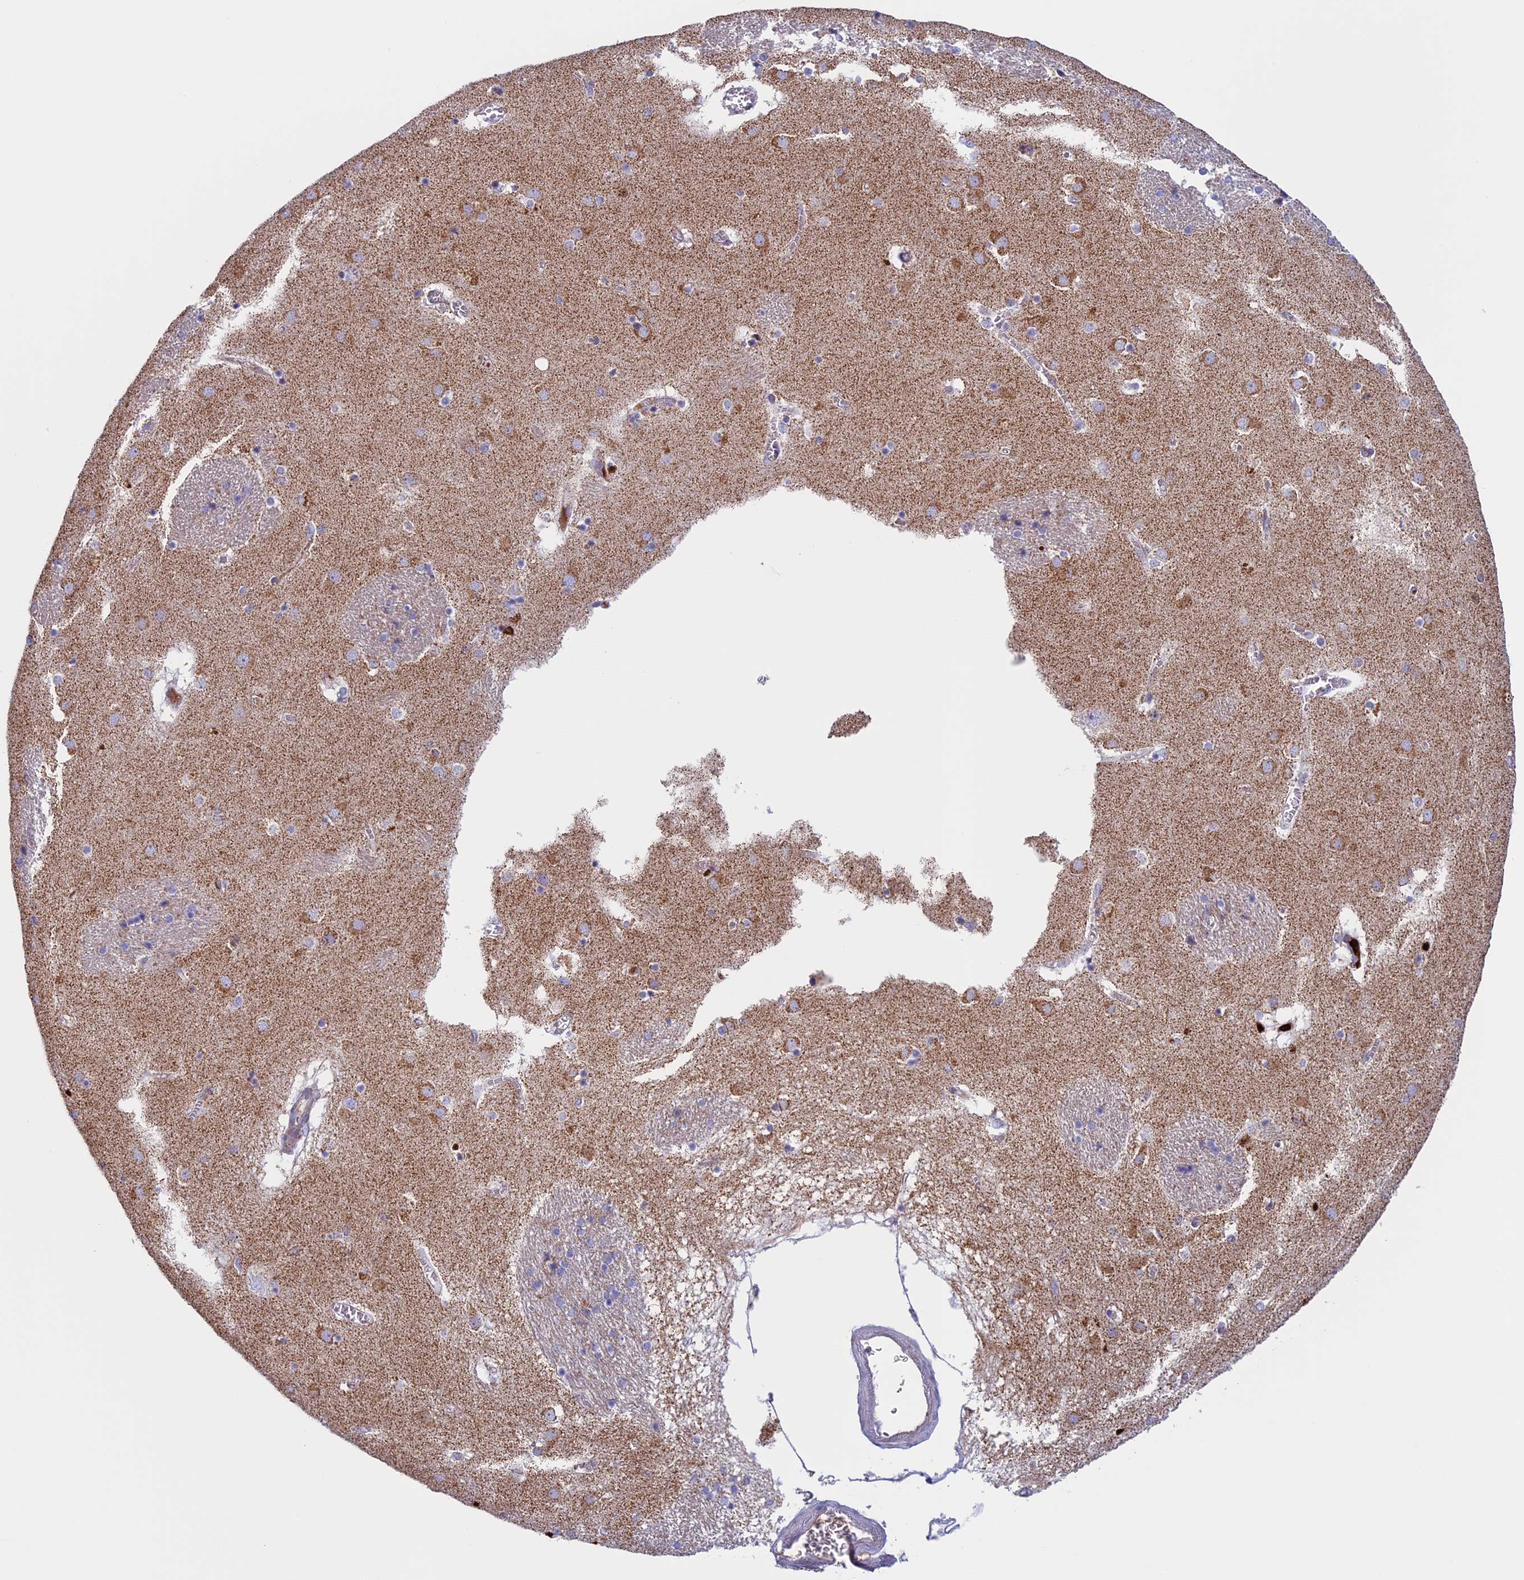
{"staining": {"intensity": "weak", "quantity": "<25%", "location": "cytoplasmic/membranous"}, "tissue": "caudate", "cell_type": "Glial cells", "image_type": "normal", "snomed": [{"axis": "morphology", "description": "Normal tissue, NOS"}, {"axis": "topography", "description": "Lateral ventricle wall"}], "caption": "This image is of benign caudate stained with immunohistochemistry to label a protein in brown with the nuclei are counter-stained blue. There is no positivity in glial cells.", "gene": "NDUFB9", "patient": {"sex": "male", "age": 70}}